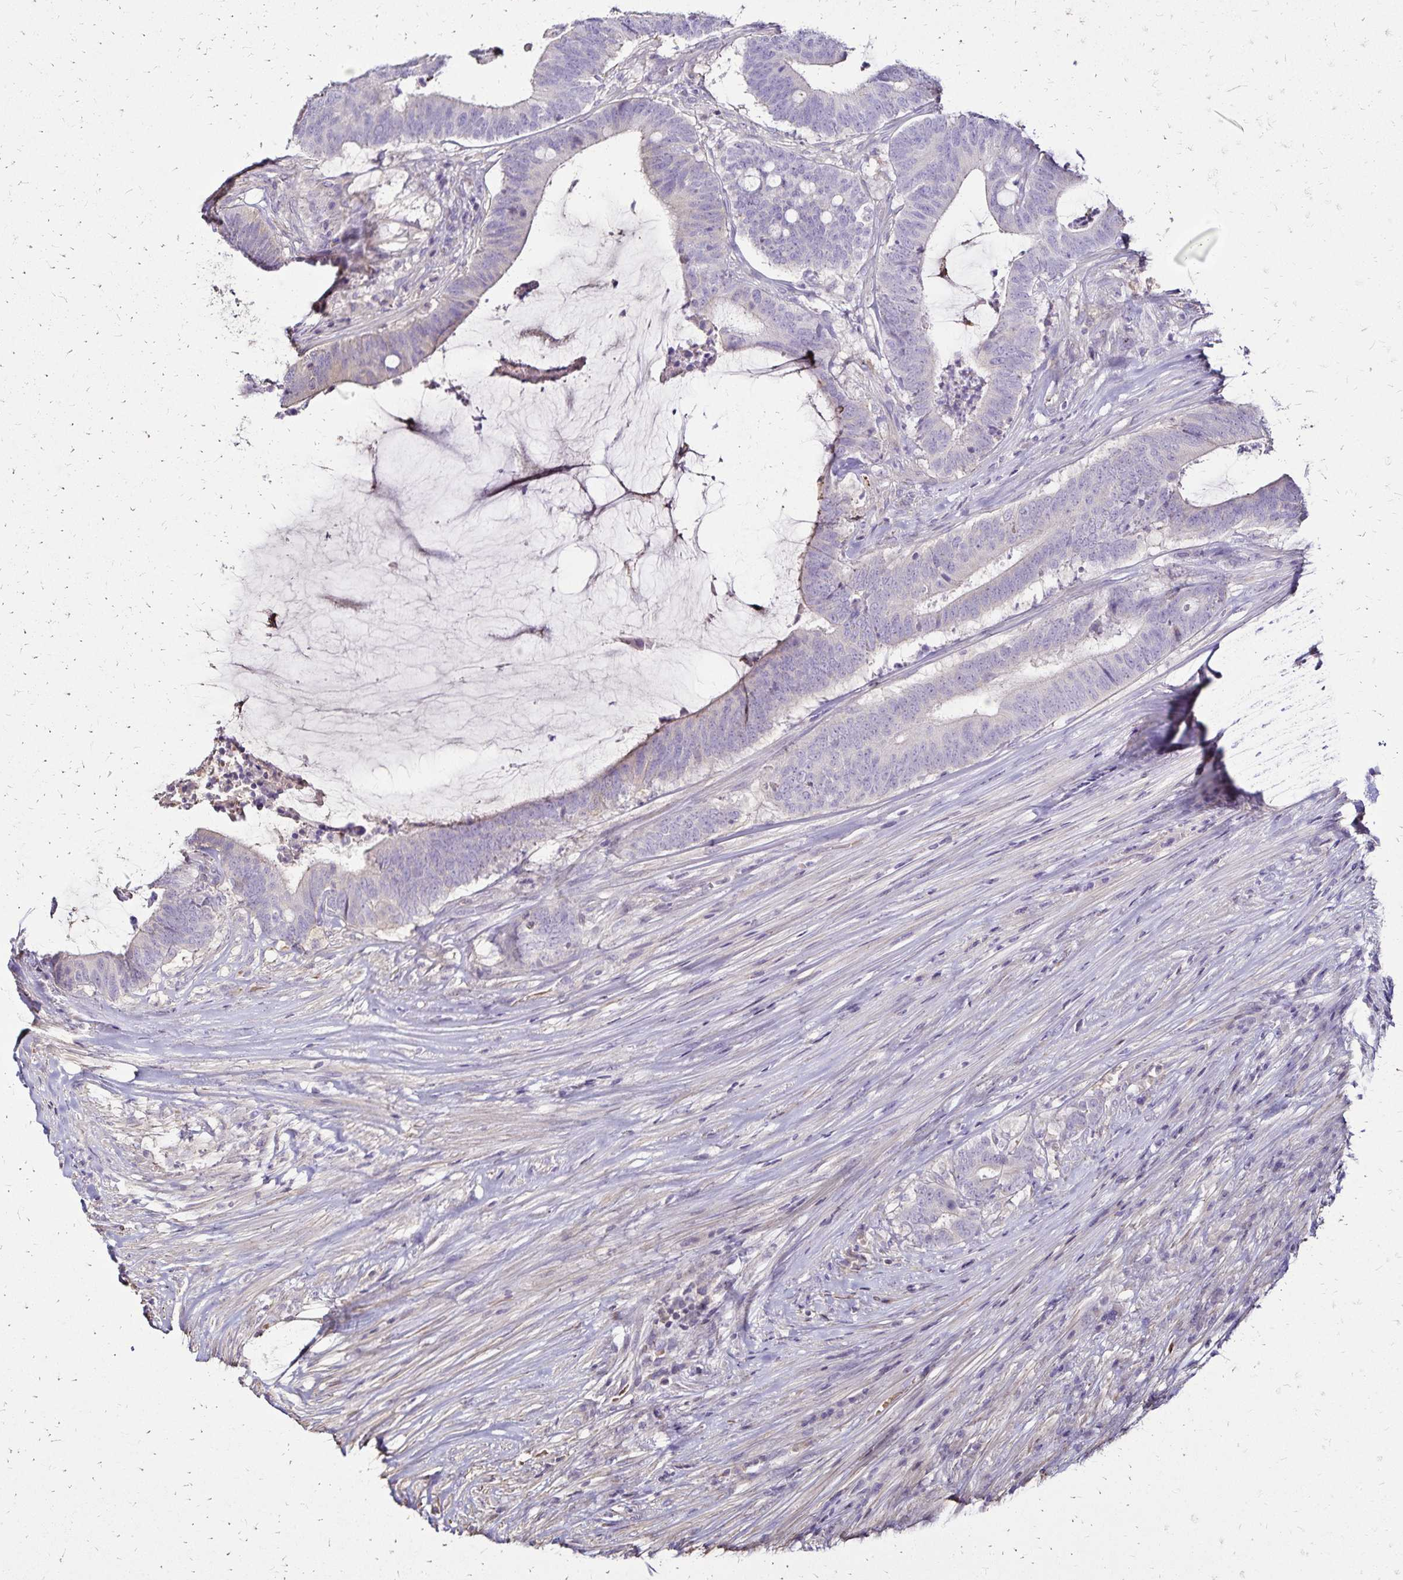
{"staining": {"intensity": "negative", "quantity": "none", "location": "none"}, "tissue": "colorectal cancer", "cell_type": "Tumor cells", "image_type": "cancer", "snomed": [{"axis": "morphology", "description": "Adenocarcinoma, NOS"}, {"axis": "topography", "description": "Colon"}], "caption": "Immunohistochemistry of adenocarcinoma (colorectal) demonstrates no positivity in tumor cells.", "gene": "KISS1", "patient": {"sex": "female", "age": 43}}